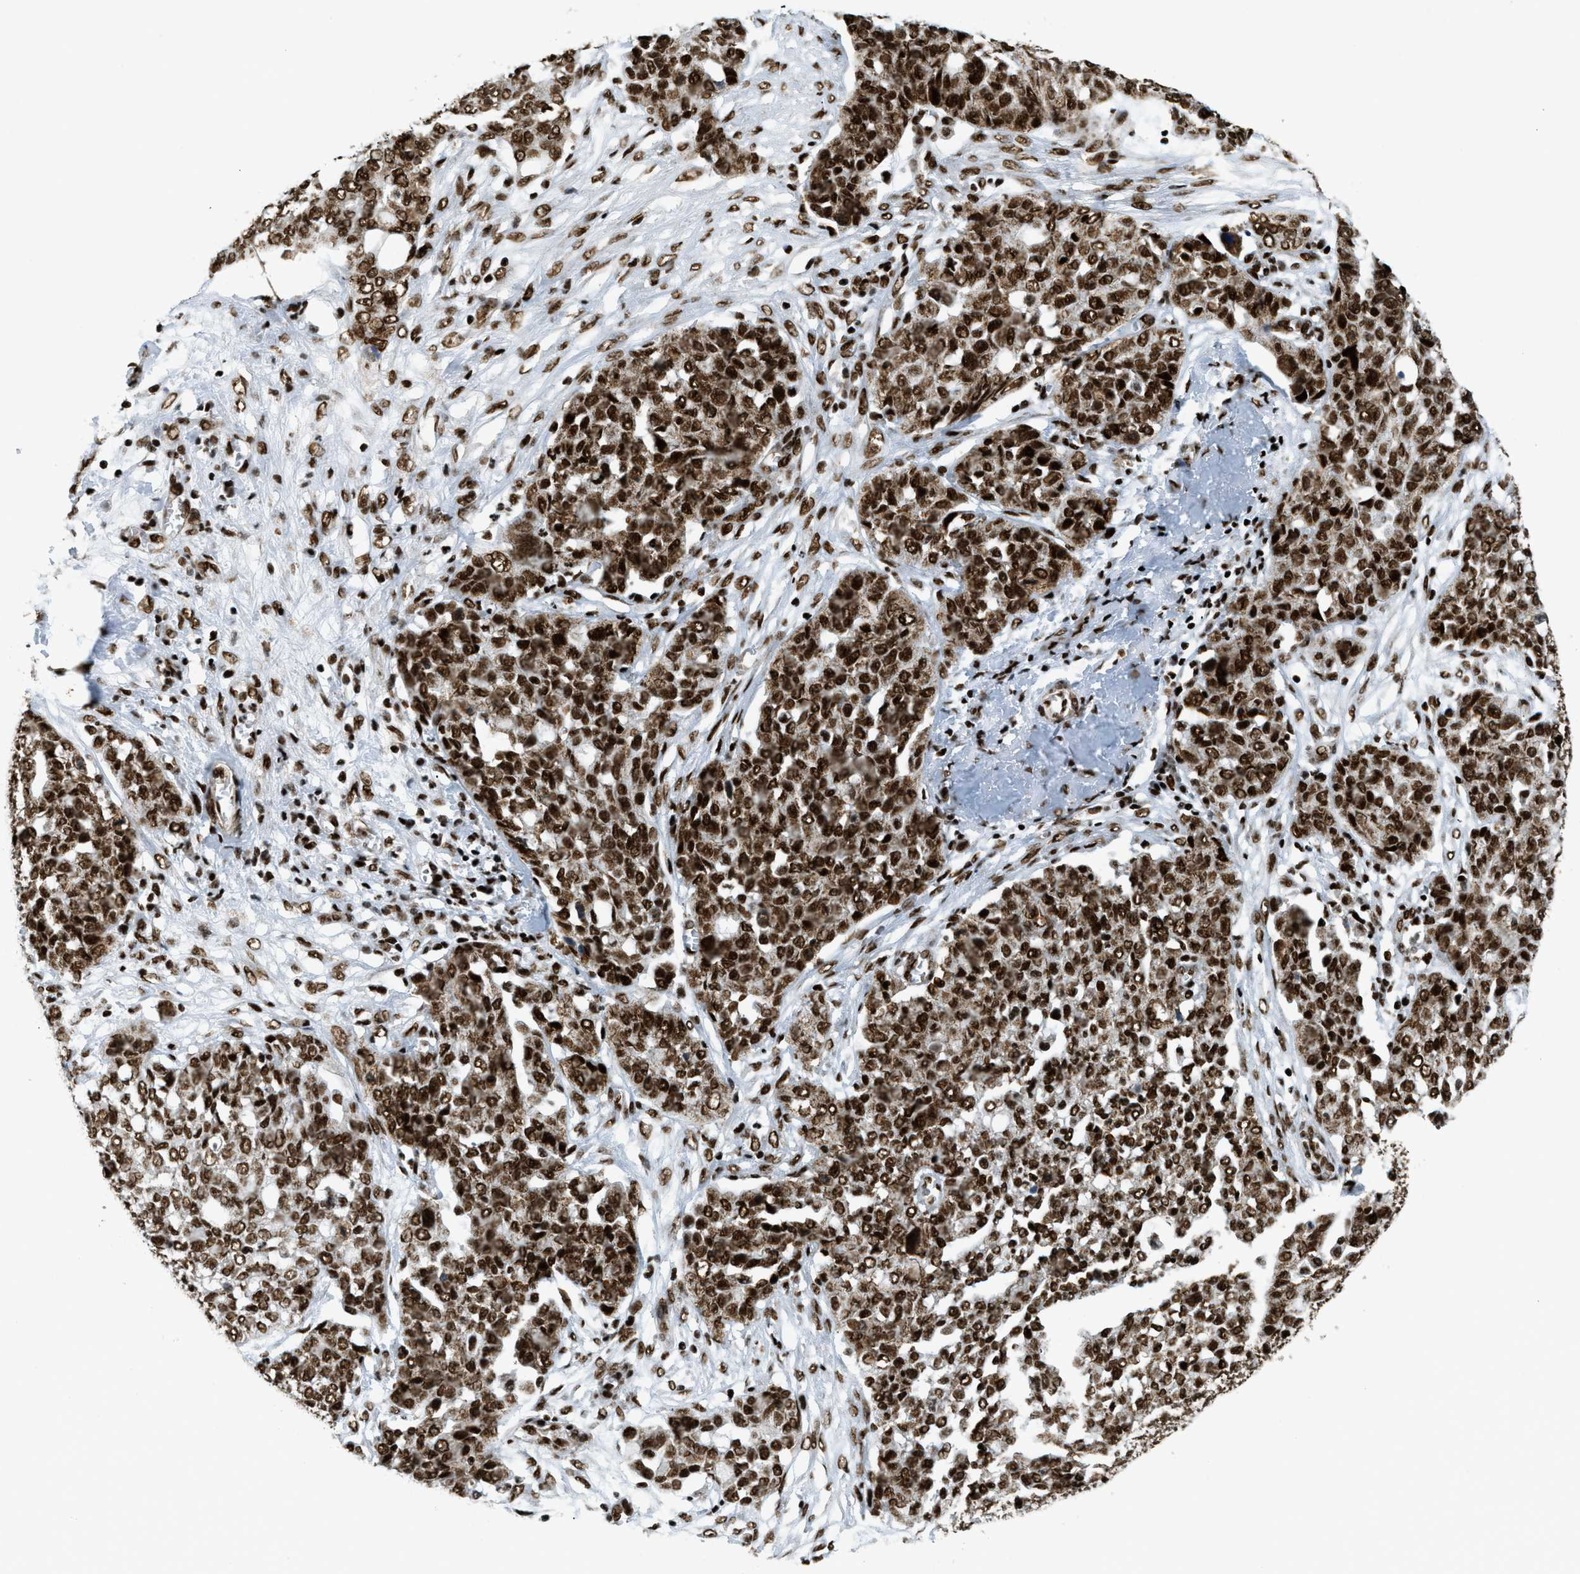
{"staining": {"intensity": "strong", "quantity": ">75%", "location": "cytoplasmic/membranous,nuclear"}, "tissue": "ovarian cancer", "cell_type": "Tumor cells", "image_type": "cancer", "snomed": [{"axis": "morphology", "description": "Cystadenocarcinoma, serous, NOS"}, {"axis": "topography", "description": "Soft tissue"}, {"axis": "topography", "description": "Ovary"}], "caption": "Ovarian serous cystadenocarcinoma was stained to show a protein in brown. There is high levels of strong cytoplasmic/membranous and nuclear expression in about >75% of tumor cells. Immunohistochemistry stains the protein of interest in brown and the nuclei are stained blue.", "gene": "GABPB1", "patient": {"sex": "female", "age": 57}}